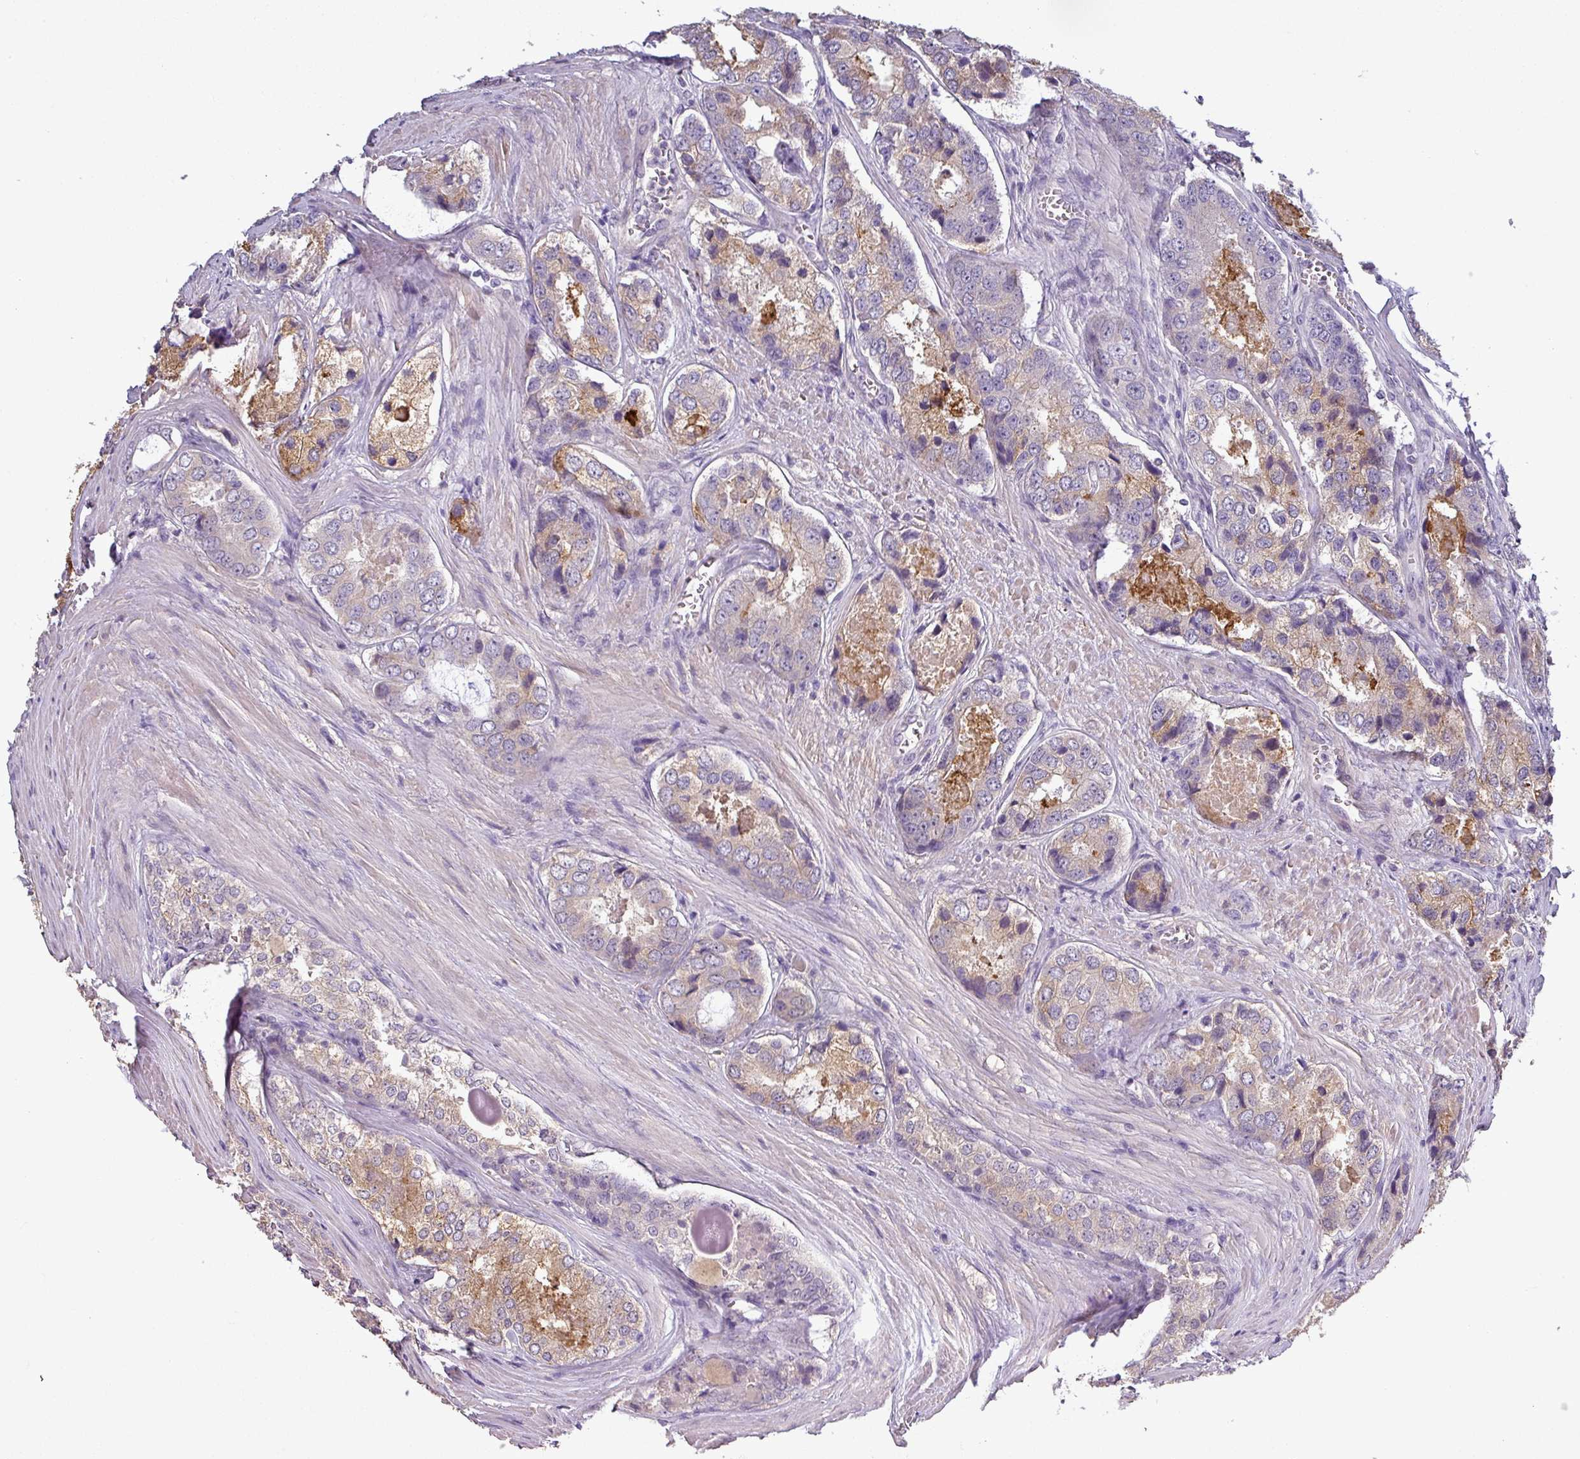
{"staining": {"intensity": "moderate", "quantity": "<25%", "location": "cytoplasmic/membranous"}, "tissue": "prostate cancer", "cell_type": "Tumor cells", "image_type": "cancer", "snomed": [{"axis": "morphology", "description": "Adenocarcinoma, Low grade"}, {"axis": "topography", "description": "Prostate"}], "caption": "Moderate cytoplasmic/membranous protein positivity is seen in approximately <25% of tumor cells in prostate cancer. (Stains: DAB (3,3'-diaminobenzidine) in brown, nuclei in blue, Microscopy: brightfield microscopy at high magnification).", "gene": "ISLR", "patient": {"sex": "male", "age": 68}}